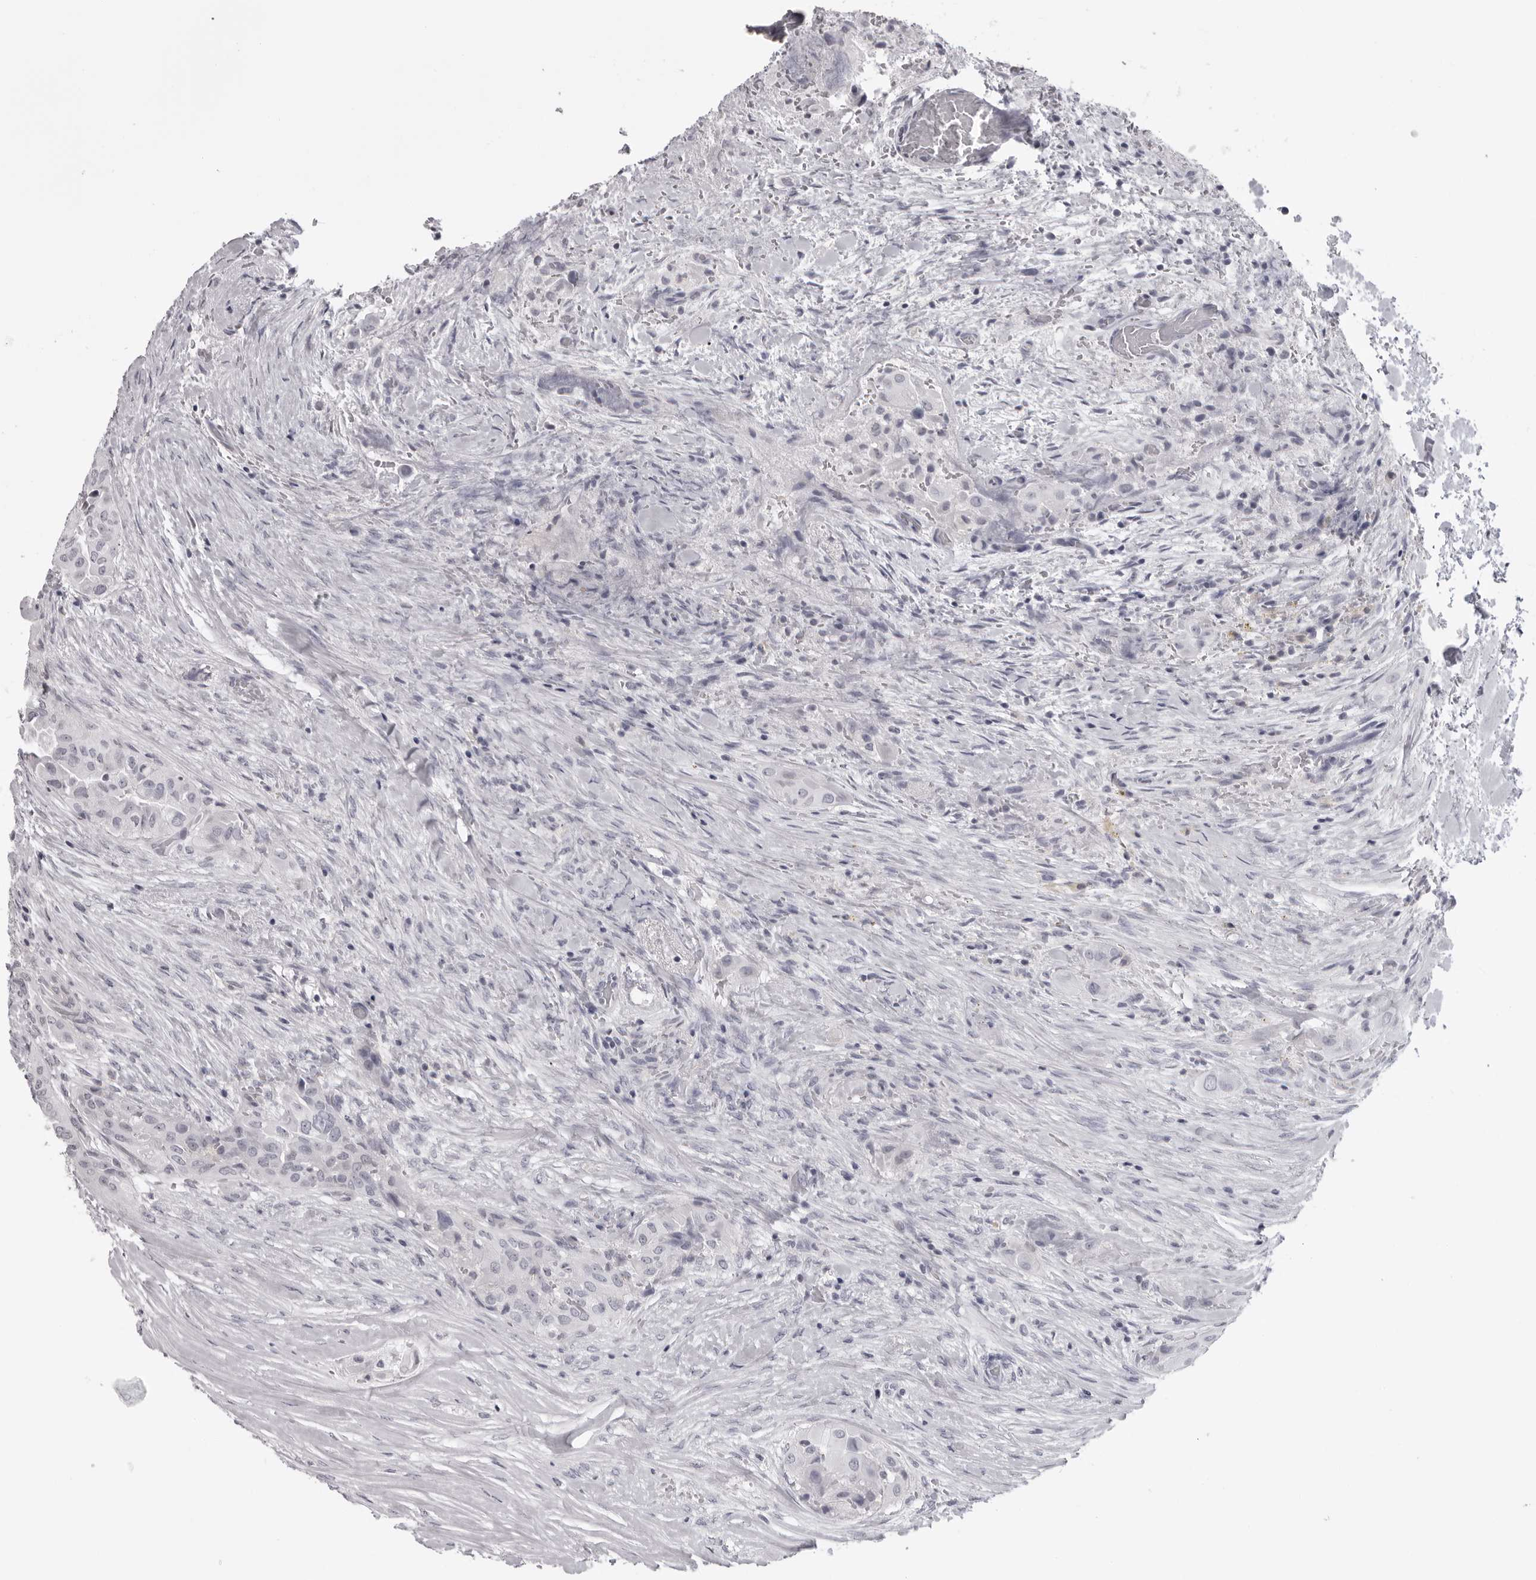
{"staining": {"intensity": "negative", "quantity": "none", "location": "none"}, "tissue": "thyroid cancer", "cell_type": "Tumor cells", "image_type": "cancer", "snomed": [{"axis": "morphology", "description": "Papillary adenocarcinoma, NOS"}, {"axis": "topography", "description": "Thyroid gland"}], "caption": "Immunohistochemistry image of human thyroid papillary adenocarcinoma stained for a protein (brown), which reveals no positivity in tumor cells.", "gene": "DNALI1", "patient": {"sex": "female", "age": 59}}